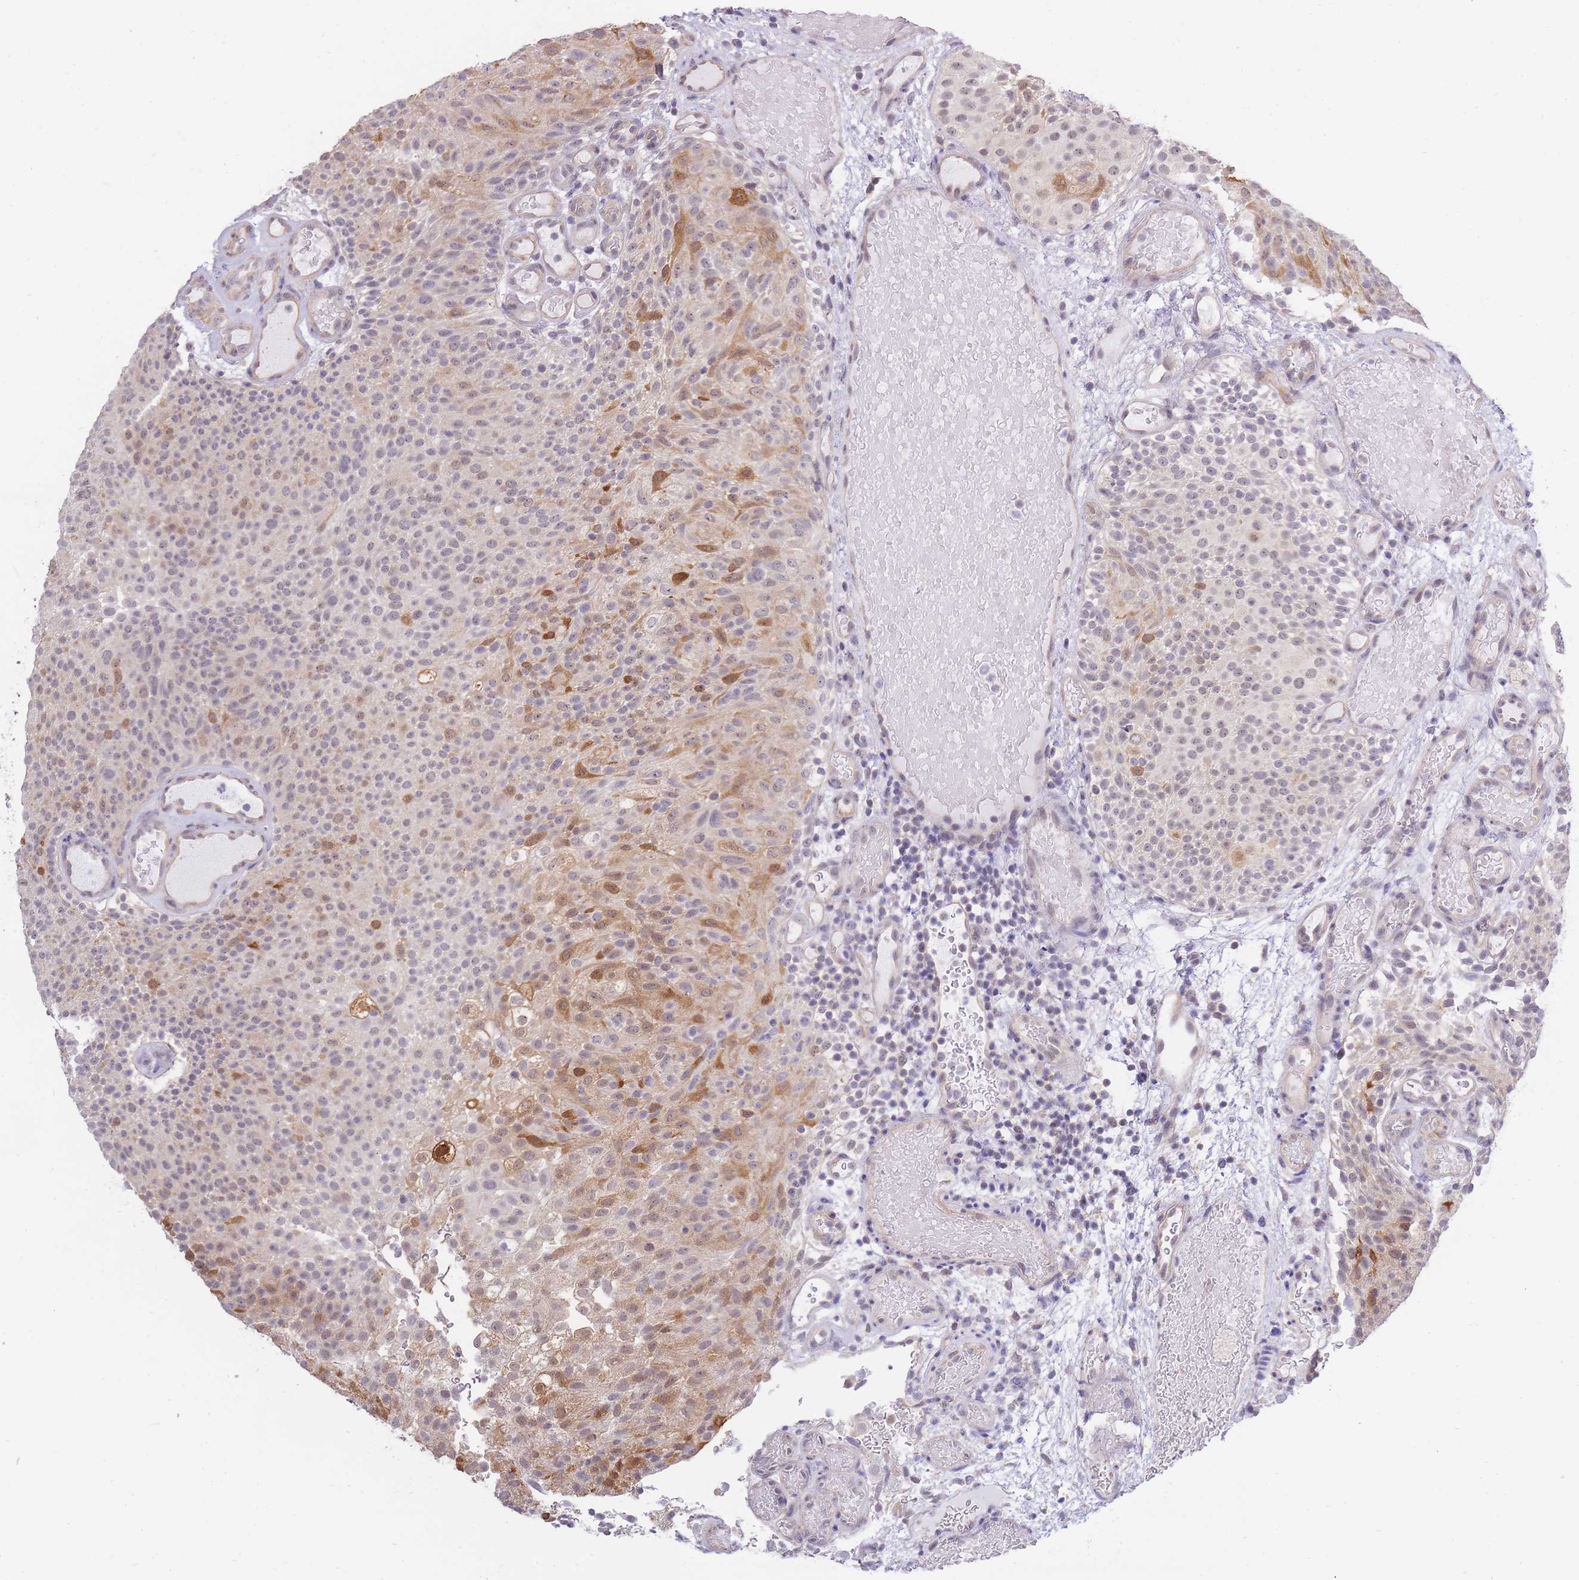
{"staining": {"intensity": "moderate", "quantity": "<25%", "location": "cytoplasmic/membranous,nuclear"}, "tissue": "urothelial cancer", "cell_type": "Tumor cells", "image_type": "cancer", "snomed": [{"axis": "morphology", "description": "Urothelial carcinoma, Low grade"}, {"axis": "topography", "description": "Urinary bladder"}], "caption": "Moderate cytoplasmic/membranous and nuclear protein staining is appreciated in approximately <25% of tumor cells in urothelial carcinoma (low-grade). Ihc stains the protein of interest in brown and the nuclei are stained blue.", "gene": "C19orf25", "patient": {"sex": "male", "age": 78}}